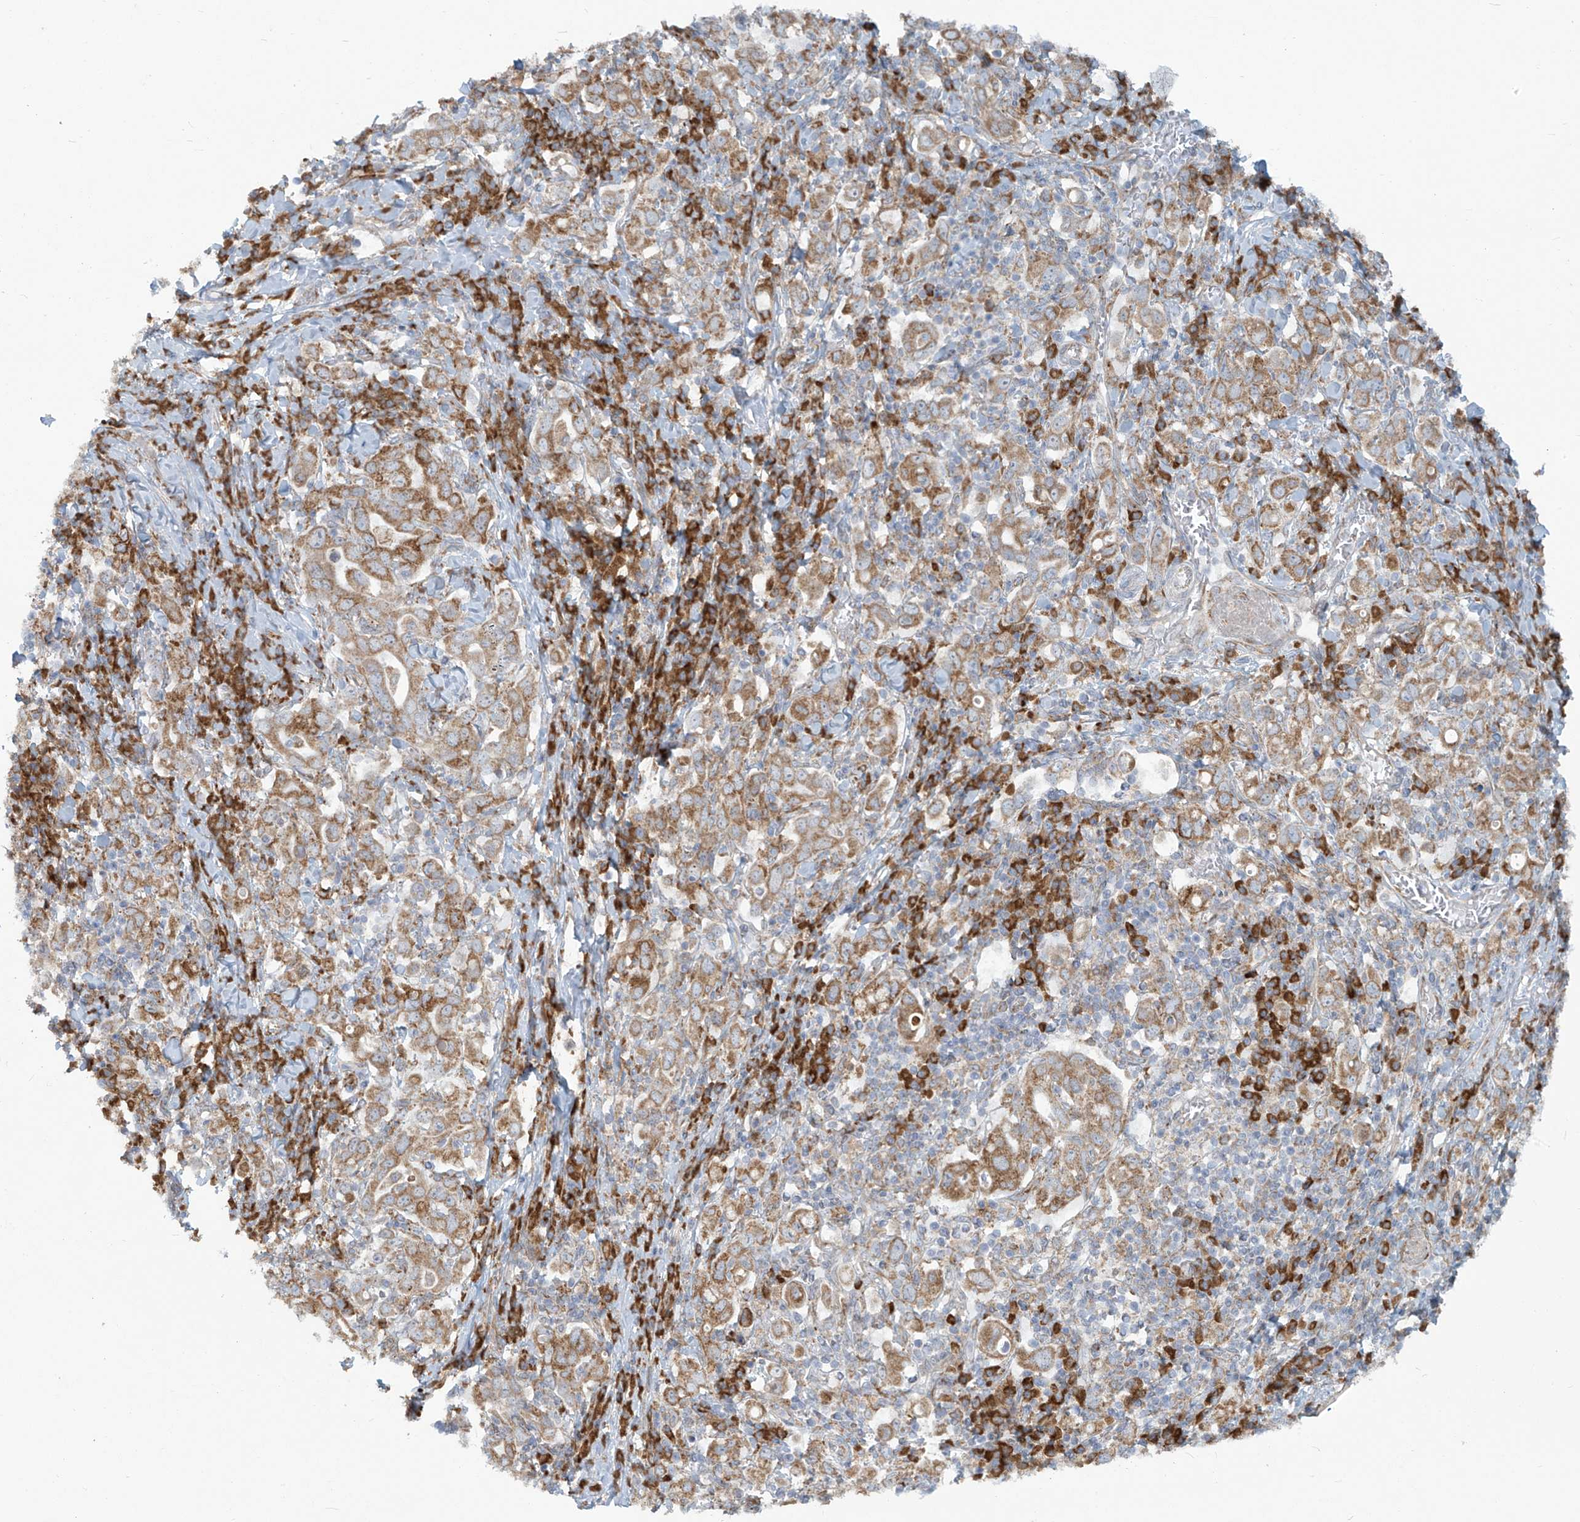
{"staining": {"intensity": "moderate", "quantity": ">75%", "location": "cytoplasmic/membranous"}, "tissue": "stomach cancer", "cell_type": "Tumor cells", "image_type": "cancer", "snomed": [{"axis": "morphology", "description": "Adenocarcinoma, NOS"}, {"axis": "topography", "description": "Stomach, upper"}], "caption": "Immunohistochemistry (IHC) (DAB) staining of human stomach cancer (adenocarcinoma) shows moderate cytoplasmic/membranous protein positivity in approximately >75% of tumor cells. The protein of interest is stained brown, and the nuclei are stained in blue (DAB (3,3'-diaminobenzidine) IHC with brightfield microscopy, high magnification).", "gene": "KATNIP", "patient": {"sex": "male", "age": 62}}